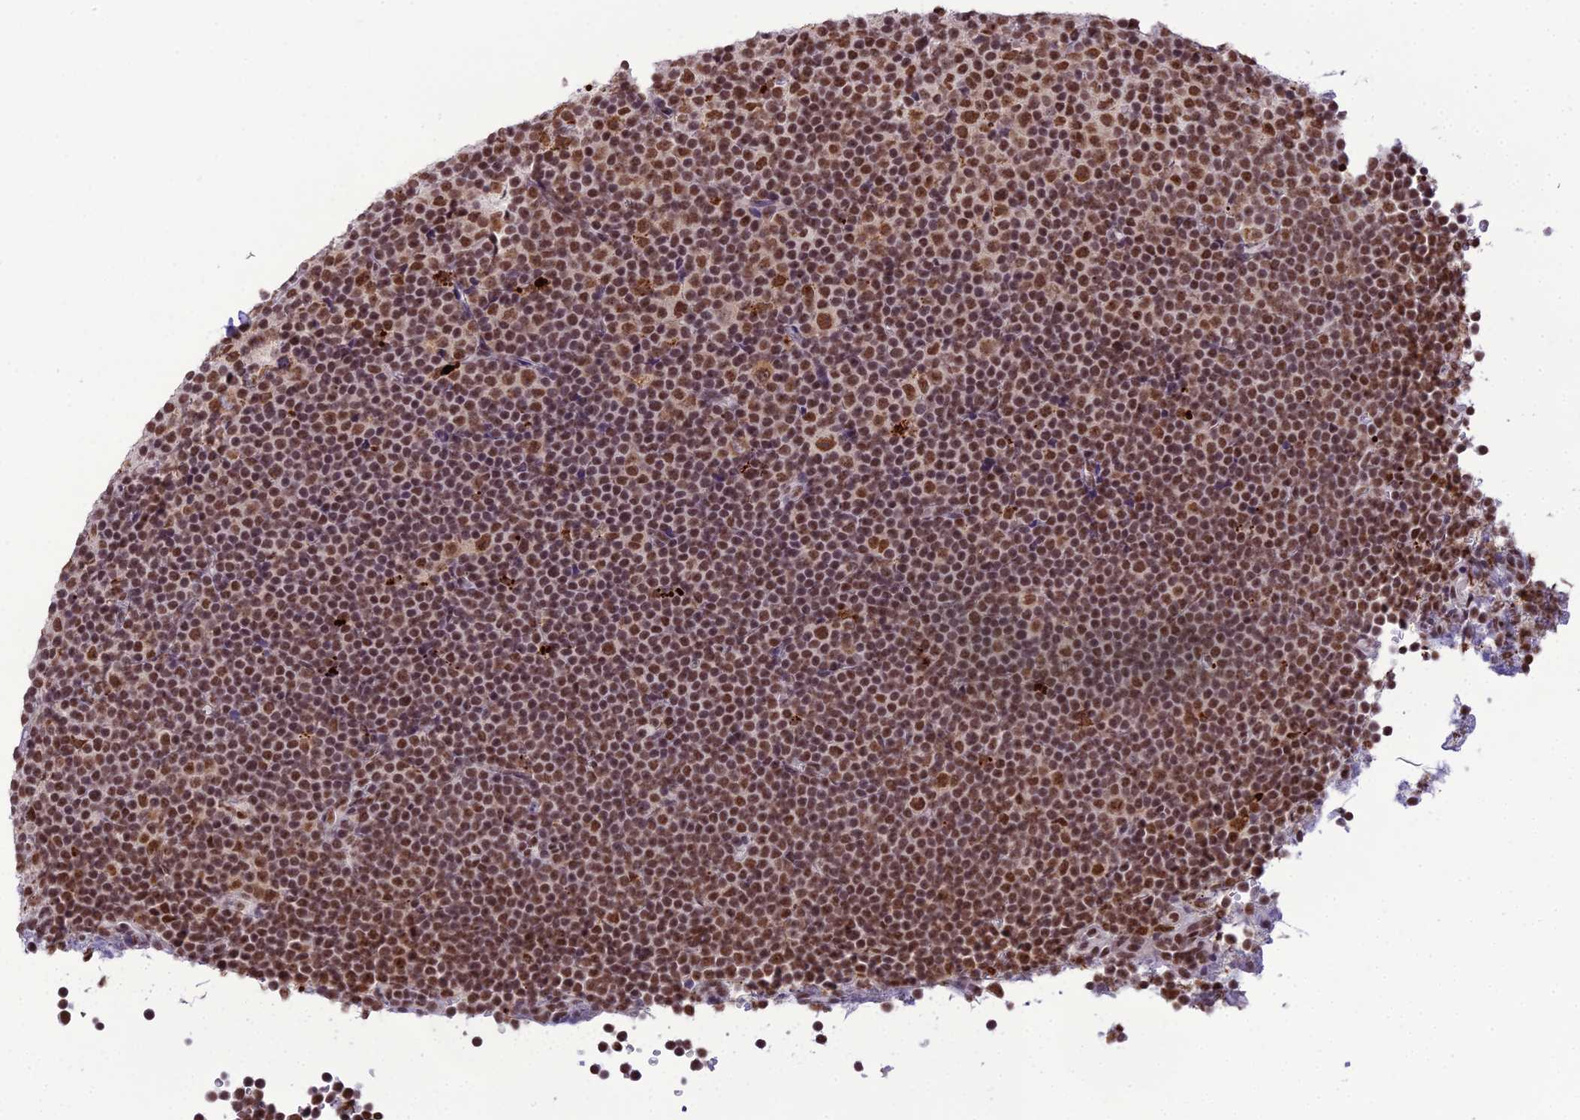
{"staining": {"intensity": "strong", "quantity": ">75%", "location": "nuclear"}, "tissue": "lymphoma", "cell_type": "Tumor cells", "image_type": "cancer", "snomed": [{"axis": "morphology", "description": "Malignant lymphoma, non-Hodgkin's type, Low grade"}, {"axis": "topography", "description": "Lymph node"}], "caption": "IHC (DAB) staining of lymphoma shows strong nuclear protein expression in approximately >75% of tumor cells.", "gene": "SH3RF3", "patient": {"sex": "female", "age": 67}}